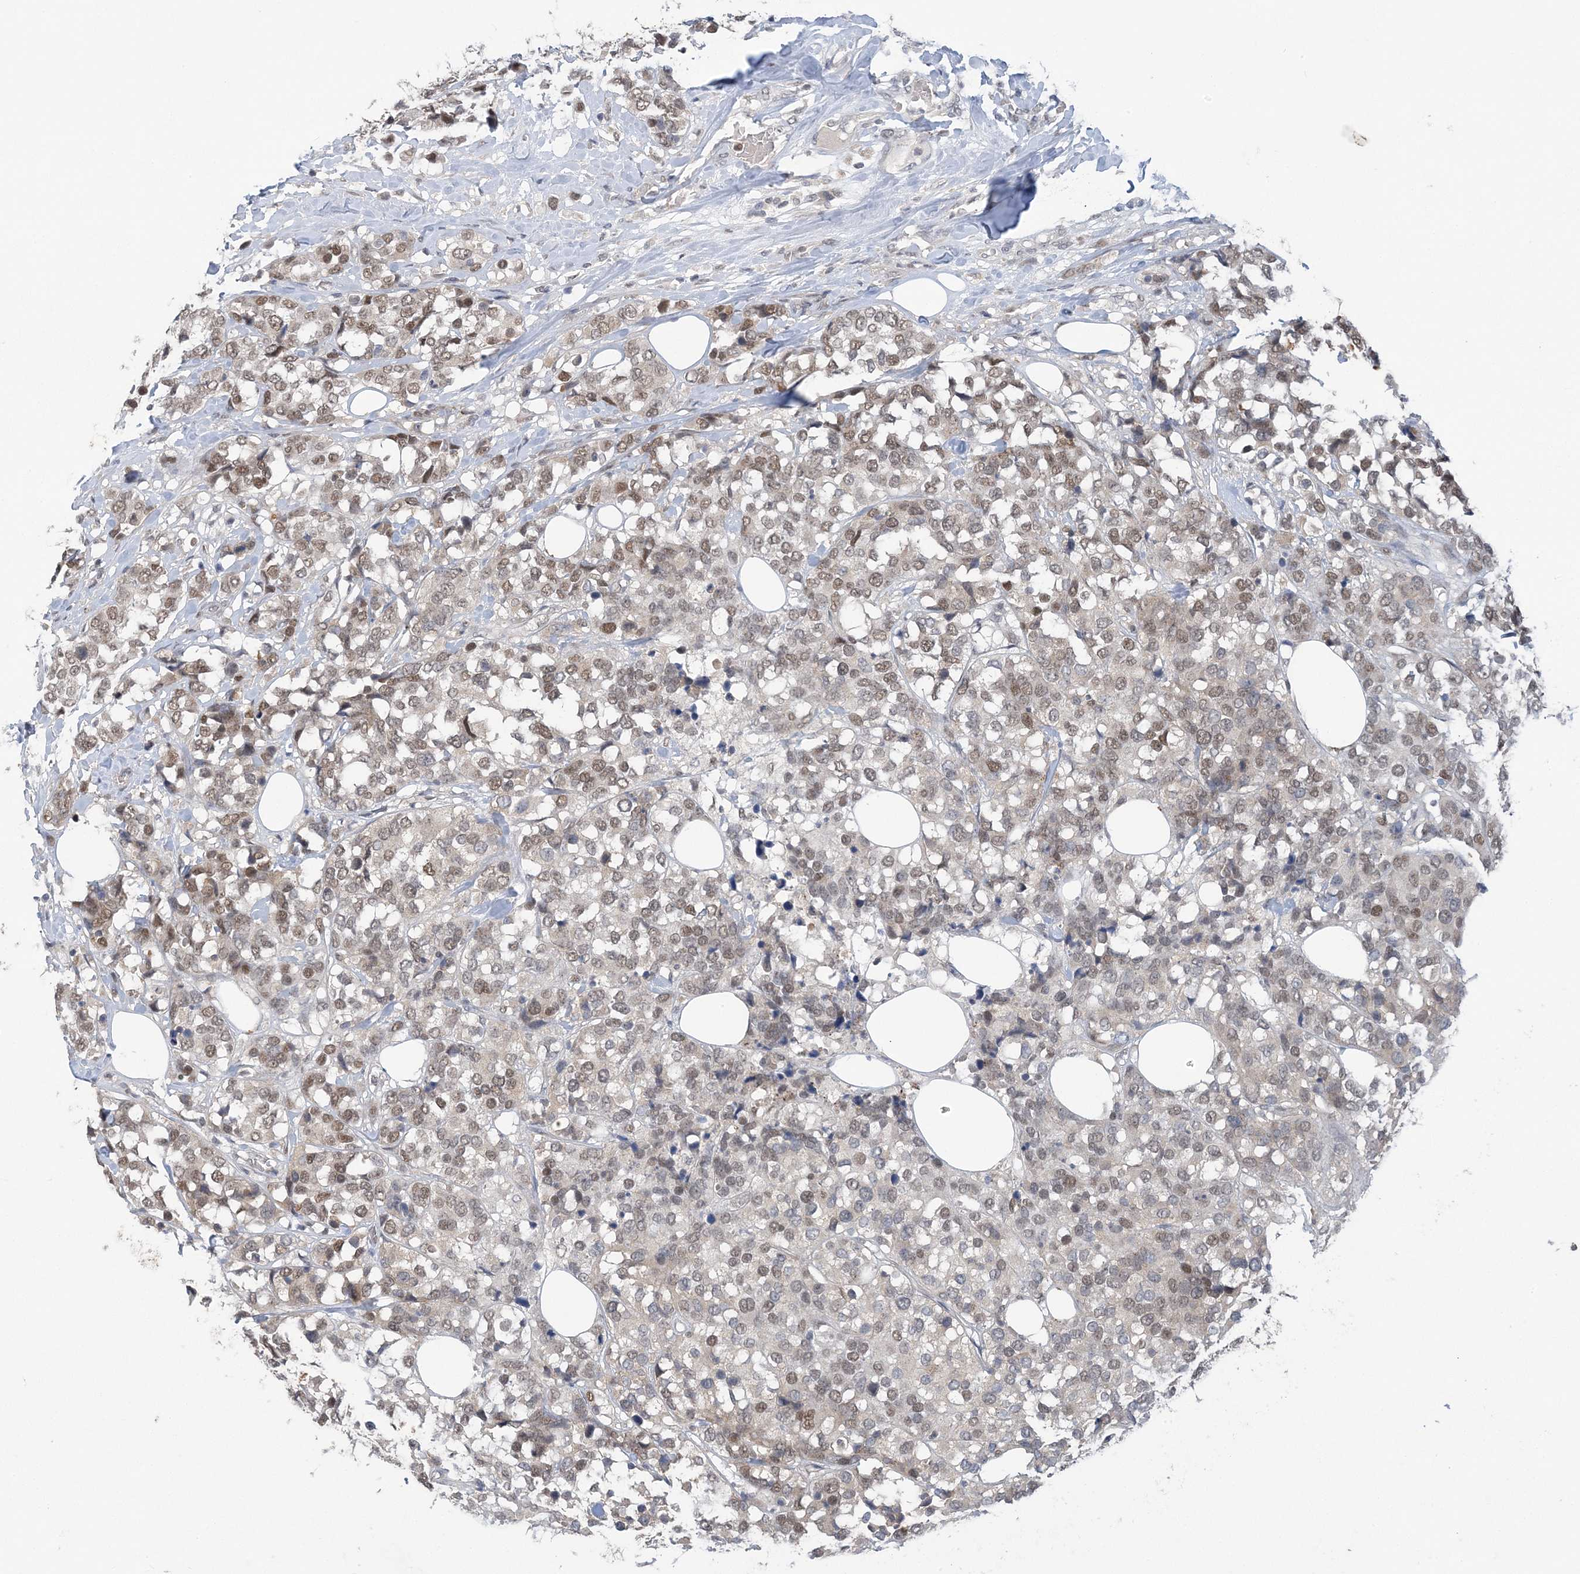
{"staining": {"intensity": "moderate", "quantity": ">75%", "location": "nuclear"}, "tissue": "breast cancer", "cell_type": "Tumor cells", "image_type": "cancer", "snomed": [{"axis": "morphology", "description": "Lobular carcinoma"}, {"axis": "topography", "description": "Breast"}], "caption": "Immunohistochemical staining of breast cancer (lobular carcinoma) shows moderate nuclear protein staining in about >75% of tumor cells.", "gene": "ZBTB7A", "patient": {"sex": "female", "age": 59}}